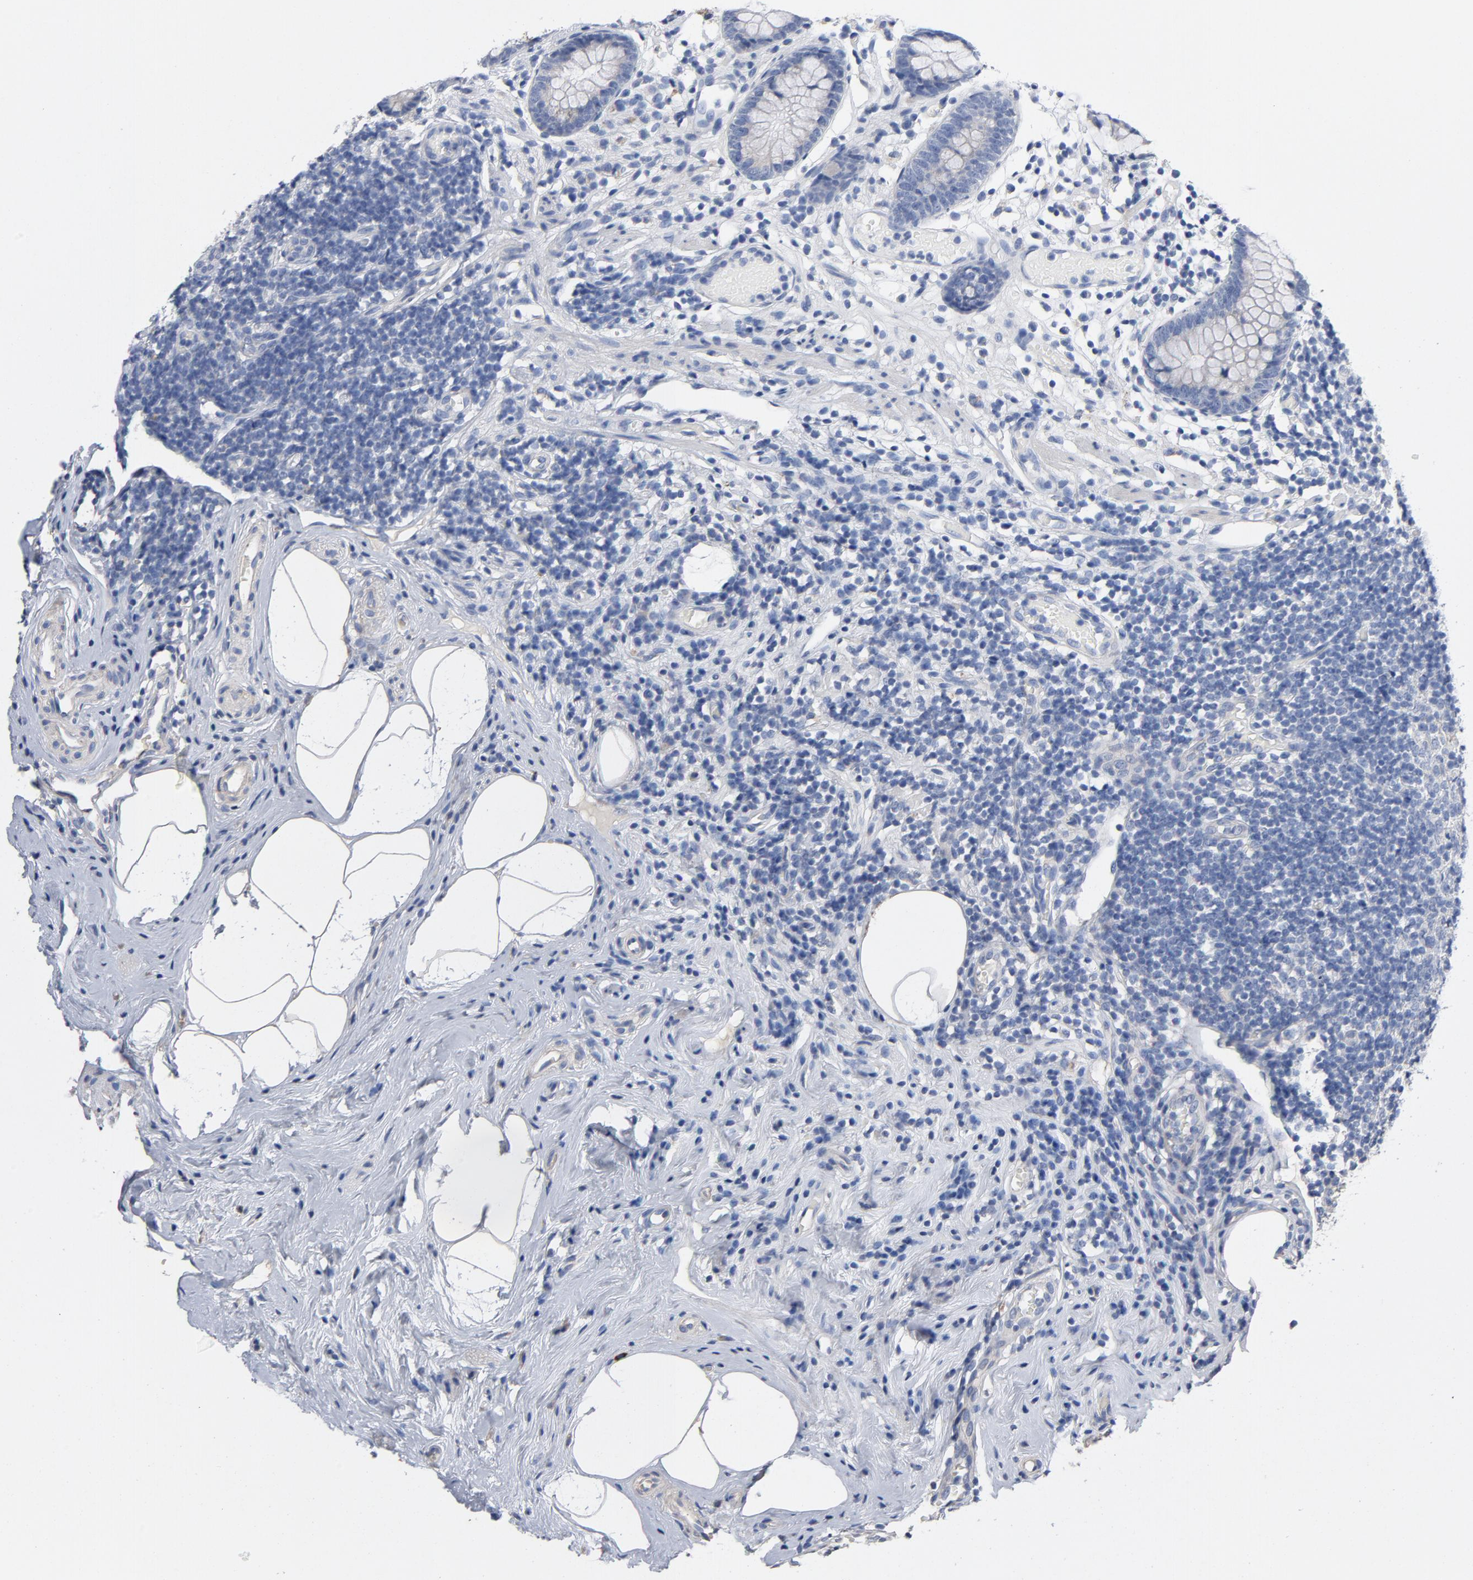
{"staining": {"intensity": "moderate", "quantity": ">75%", "location": "cytoplasmic/membranous"}, "tissue": "appendix", "cell_type": "Glandular cells", "image_type": "normal", "snomed": [{"axis": "morphology", "description": "Normal tissue, NOS"}, {"axis": "topography", "description": "Appendix"}], "caption": "DAB immunohistochemical staining of normal appendix shows moderate cytoplasmic/membranous protein positivity in about >75% of glandular cells.", "gene": "CCDC134", "patient": {"sex": "male", "age": 38}}